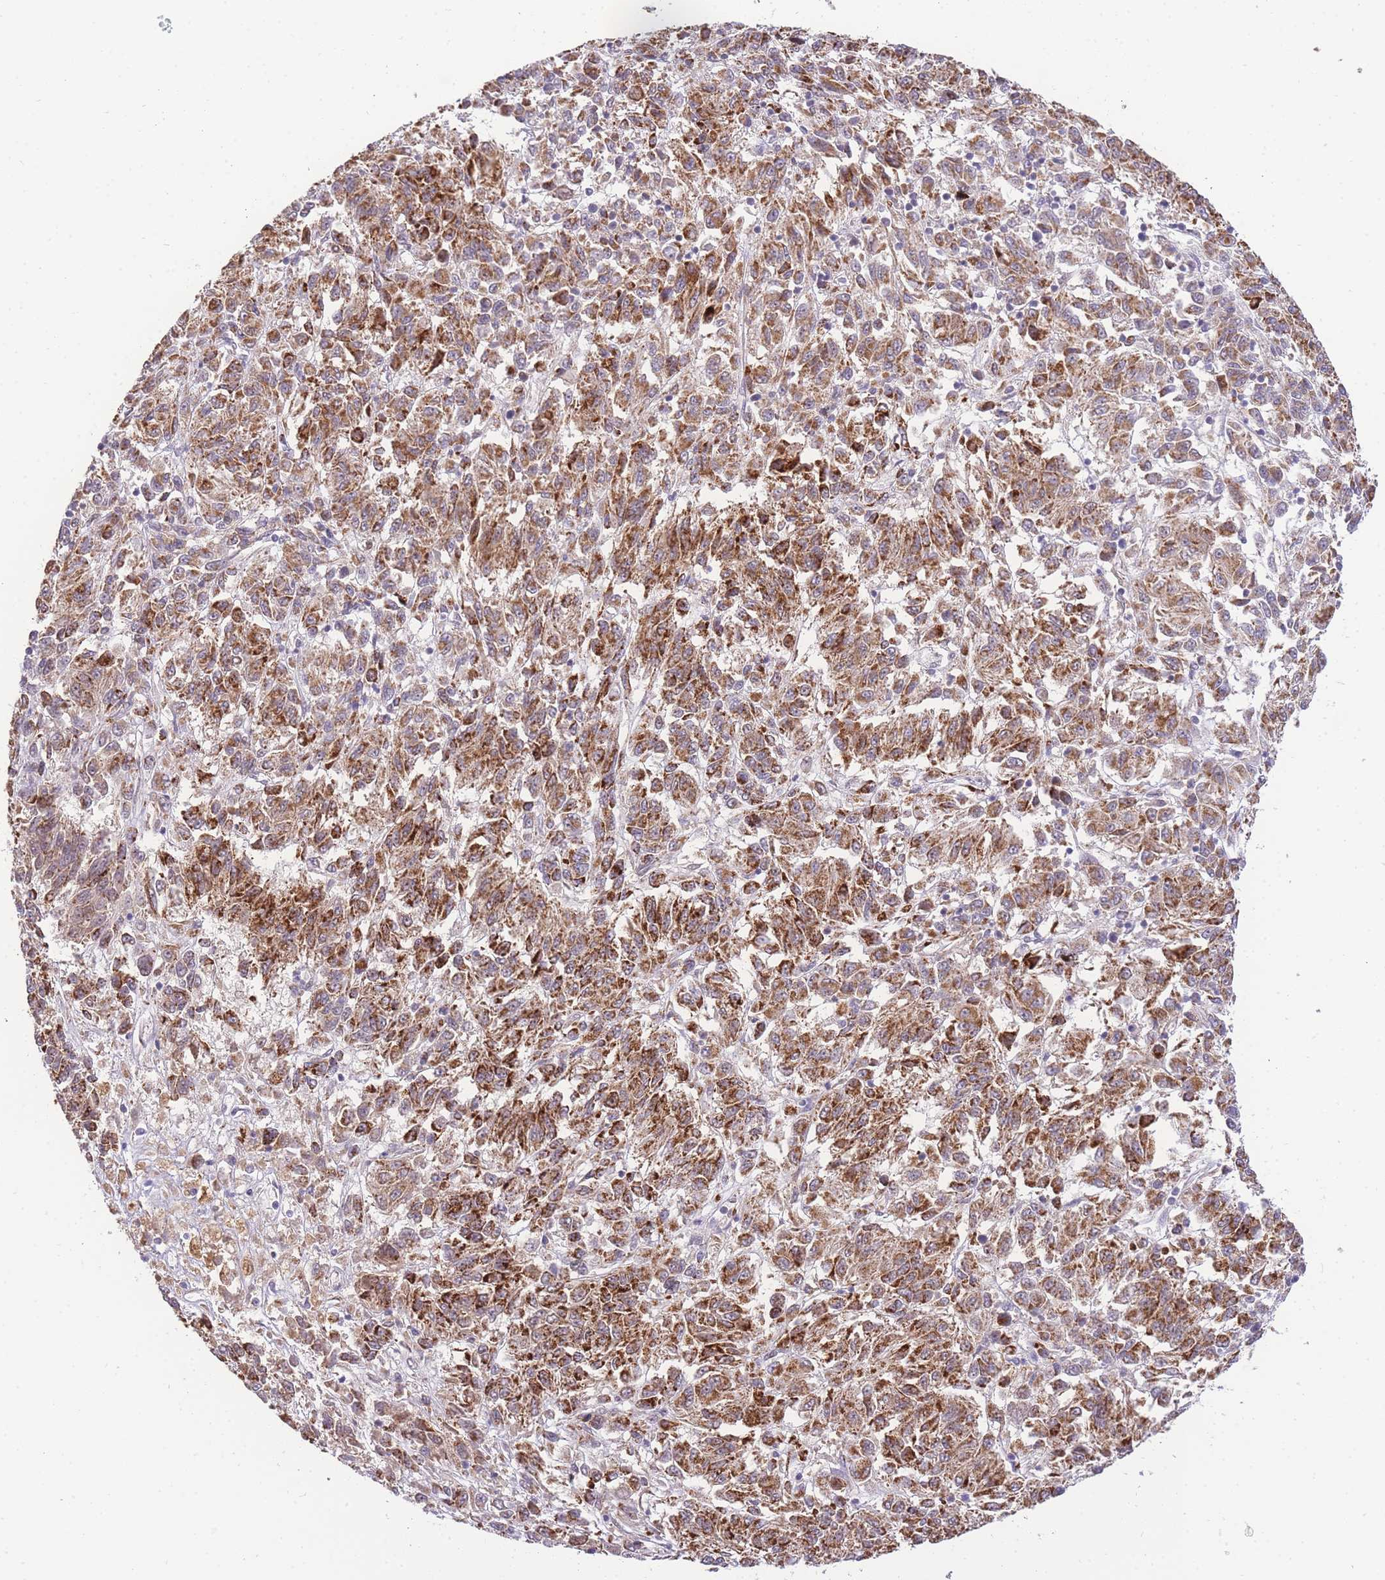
{"staining": {"intensity": "moderate", "quantity": ">75%", "location": "cytoplasmic/membranous"}, "tissue": "melanoma", "cell_type": "Tumor cells", "image_type": "cancer", "snomed": [{"axis": "morphology", "description": "Malignant melanoma, Metastatic site"}, {"axis": "topography", "description": "Lung"}], "caption": "Malignant melanoma (metastatic site) stained with a brown dye exhibits moderate cytoplasmic/membranous positive expression in approximately >75% of tumor cells.", "gene": "PUS10", "patient": {"sex": "male", "age": 64}}